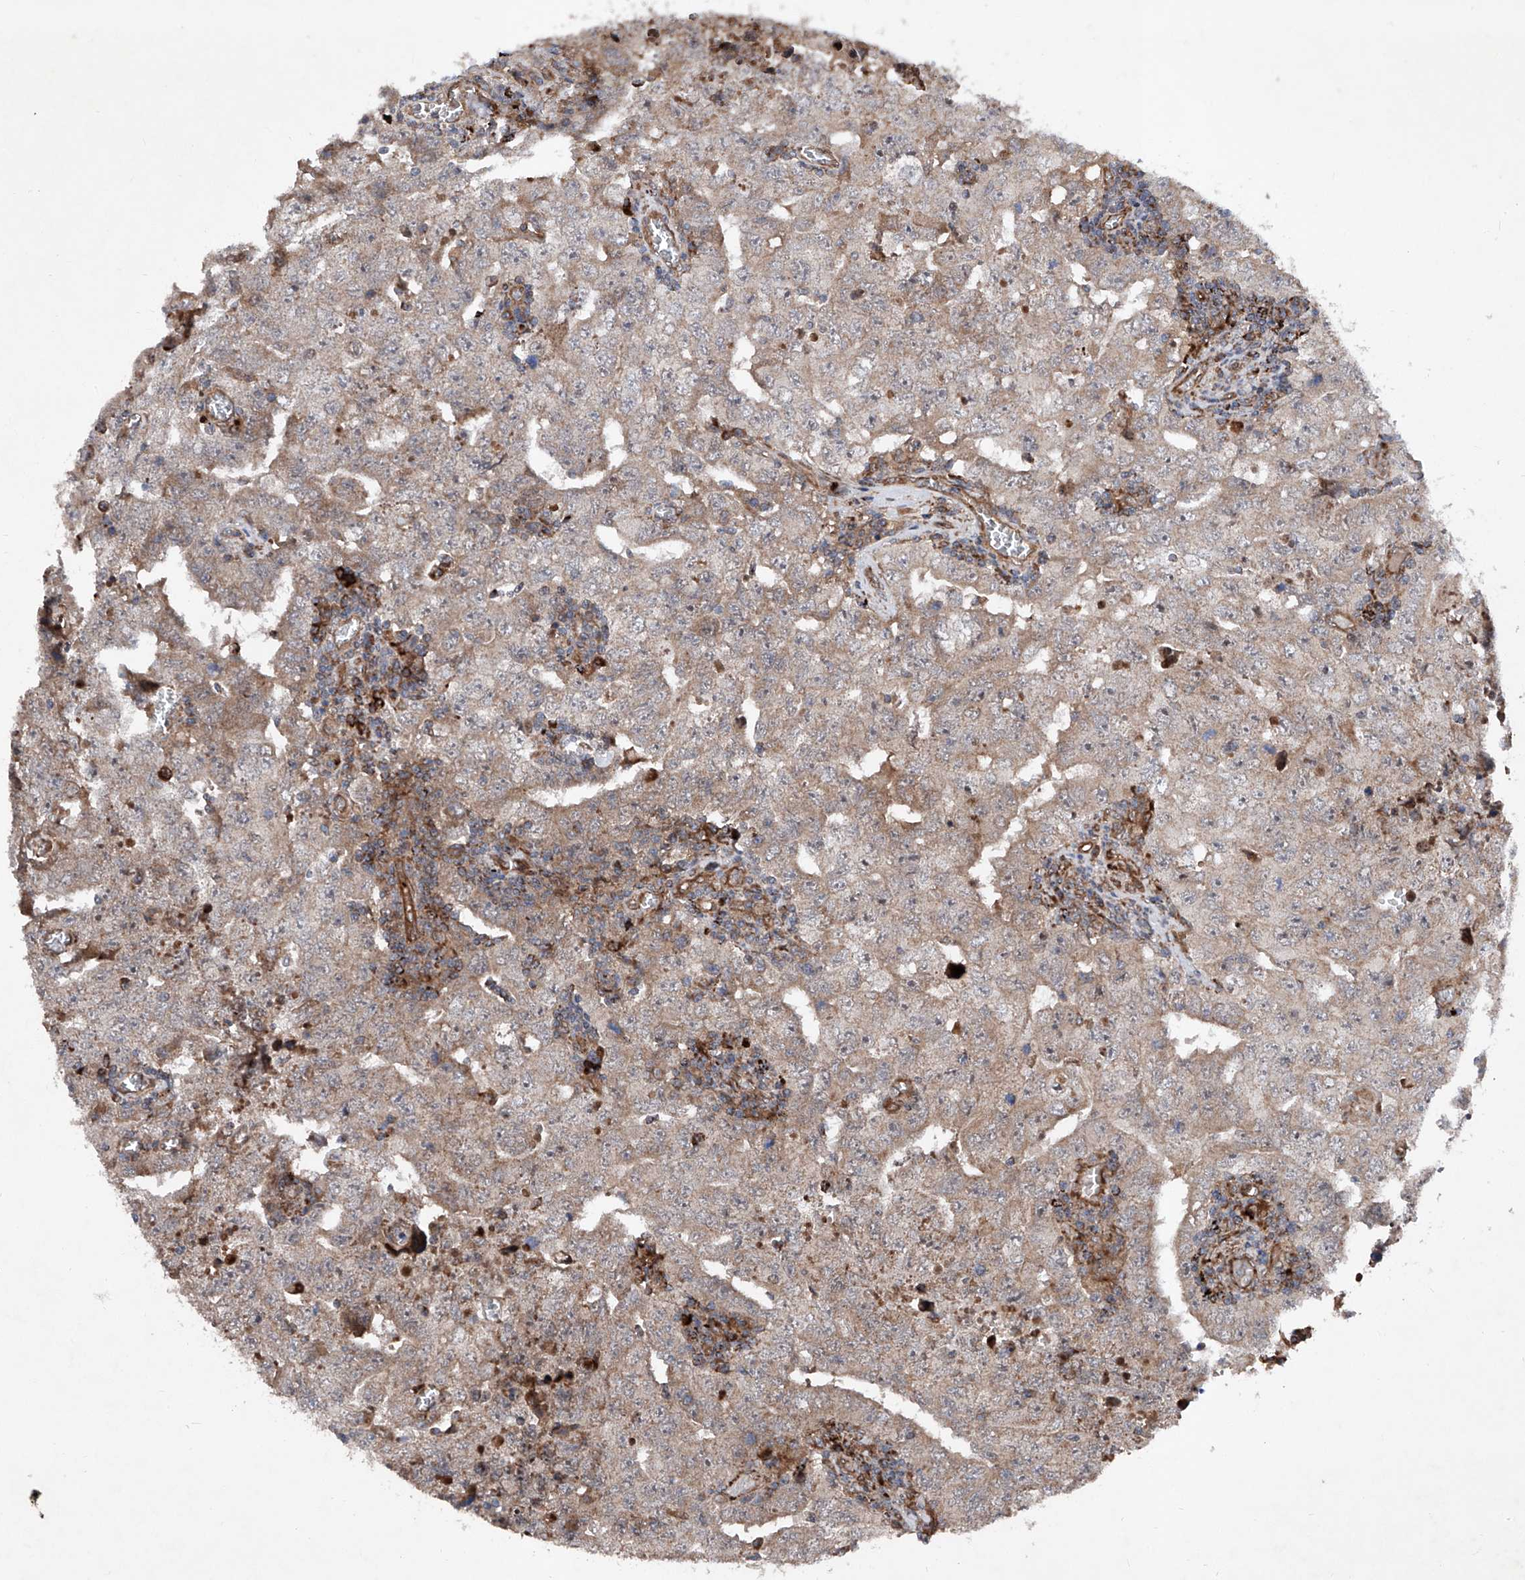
{"staining": {"intensity": "weak", "quantity": ">75%", "location": "cytoplasmic/membranous"}, "tissue": "testis cancer", "cell_type": "Tumor cells", "image_type": "cancer", "snomed": [{"axis": "morphology", "description": "Carcinoma, Embryonal, NOS"}, {"axis": "topography", "description": "Testis"}], "caption": "High-magnification brightfield microscopy of testis embryonal carcinoma stained with DAB (brown) and counterstained with hematoxylin (blue). tumor cells exhibit weak cytoplasmic/membranous positivity is present in approximately>75% of cells. (Stains: DAB (3,3'-diaminobenzidine) in brown, nuclei in blue, Microscopy: brightfield microscopy at high magnification).", "gene": "DAD1", "patient": {"sex": "male", "age": 26}}